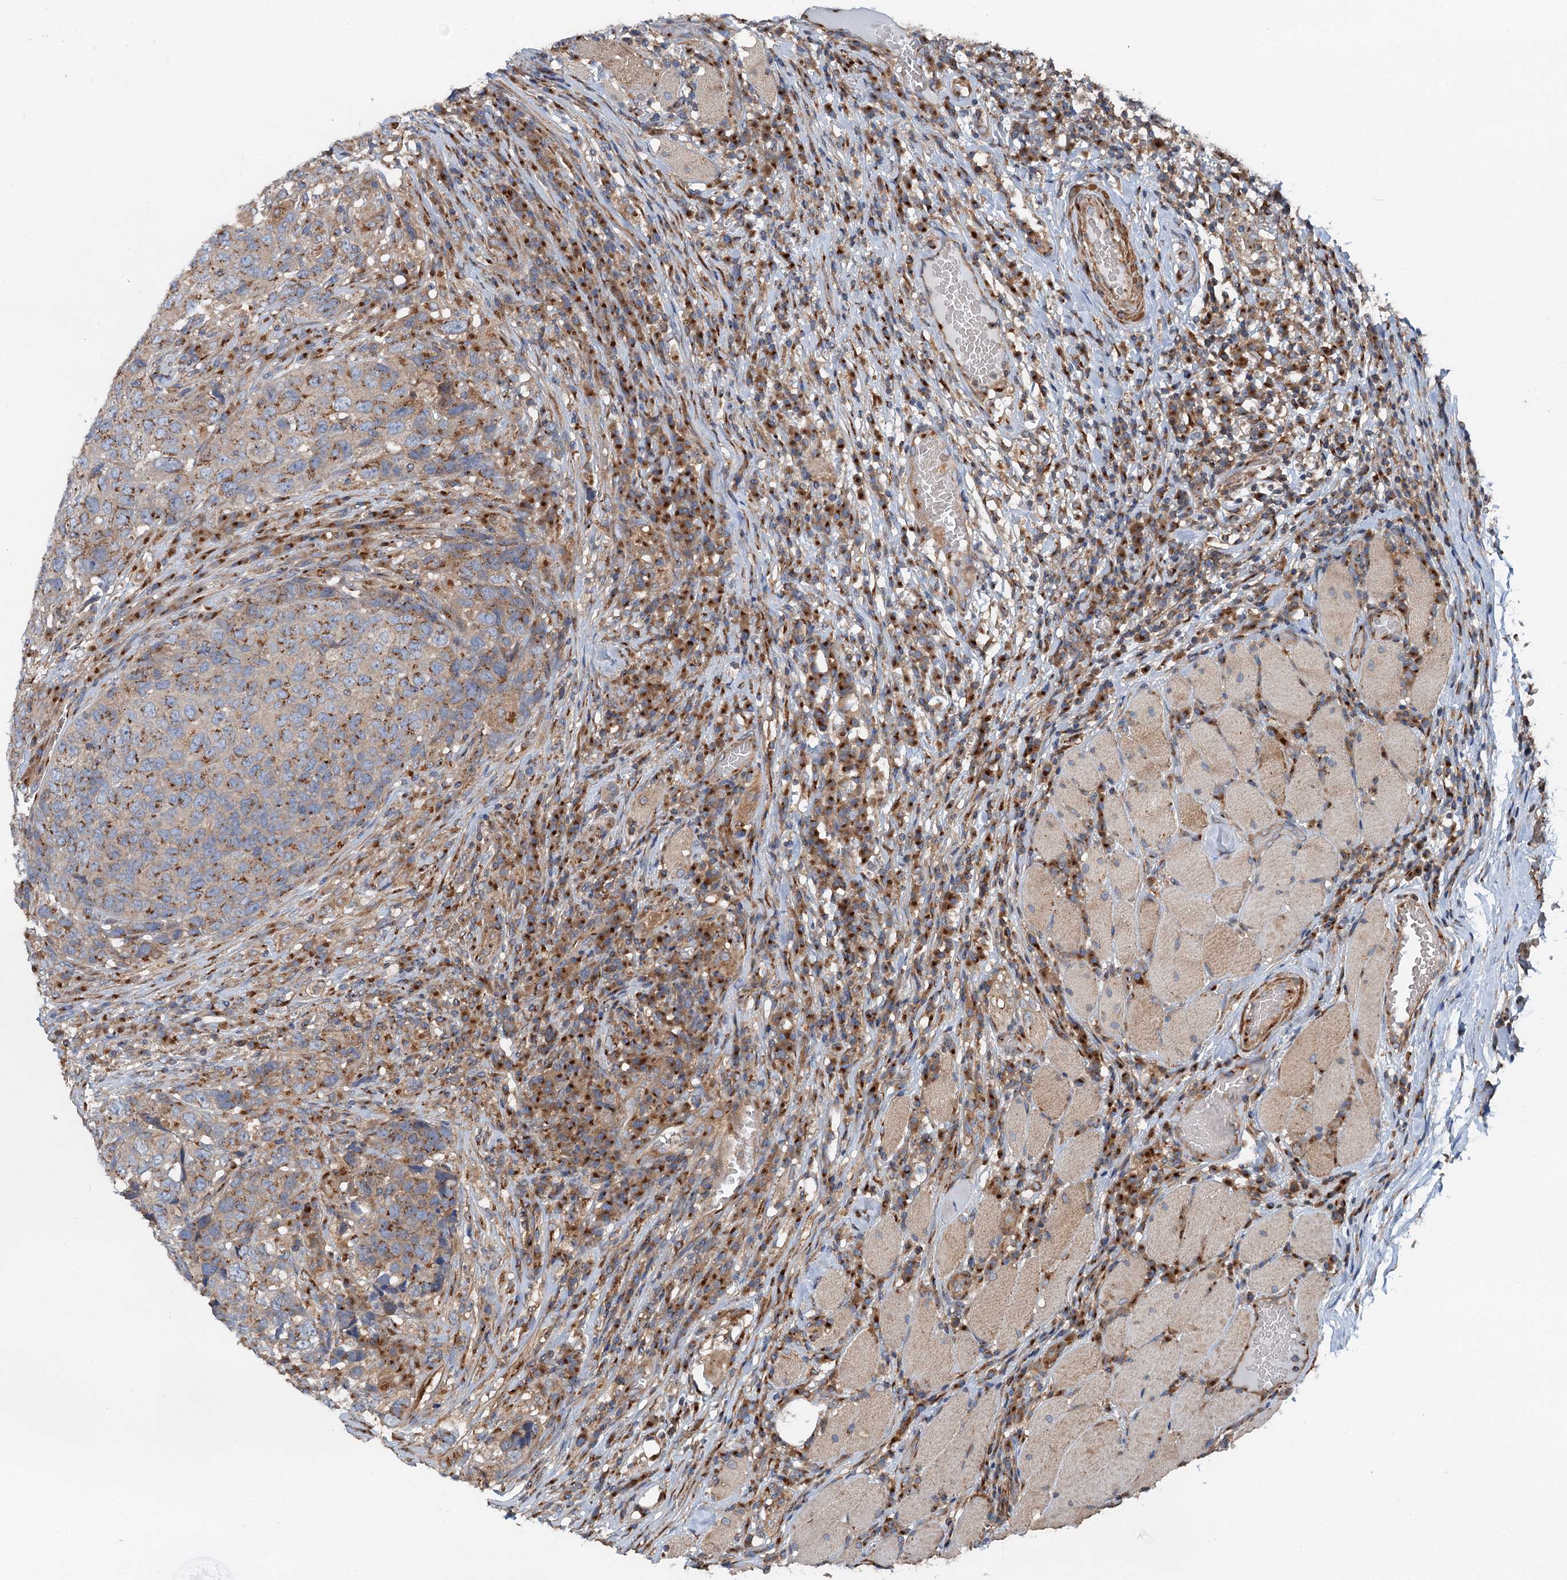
{"staining": {"intensity": "moderate", "quantity": "25%-75%", "location": "cytoplasmic/membranous"}, "tissue": "head and neck cancer", "cell_type": "Tumor cells", "image_type": "cancer", "snomed": [{"axis": "morphology", "description": "Squamous cell carcinoma, NOS"}, {"axis": "topography", "description": "Head-Neck"}], "caption": "The histopathology image reveals immunohistochemical staining of head and neck squamous cell carcinoma. There is moderate cytoplasmic/membranous expression is seen in about 25%-75% of tumor cells.", "gene": "ANKRD26", "patient": {"sex": "male", "age": 66}}